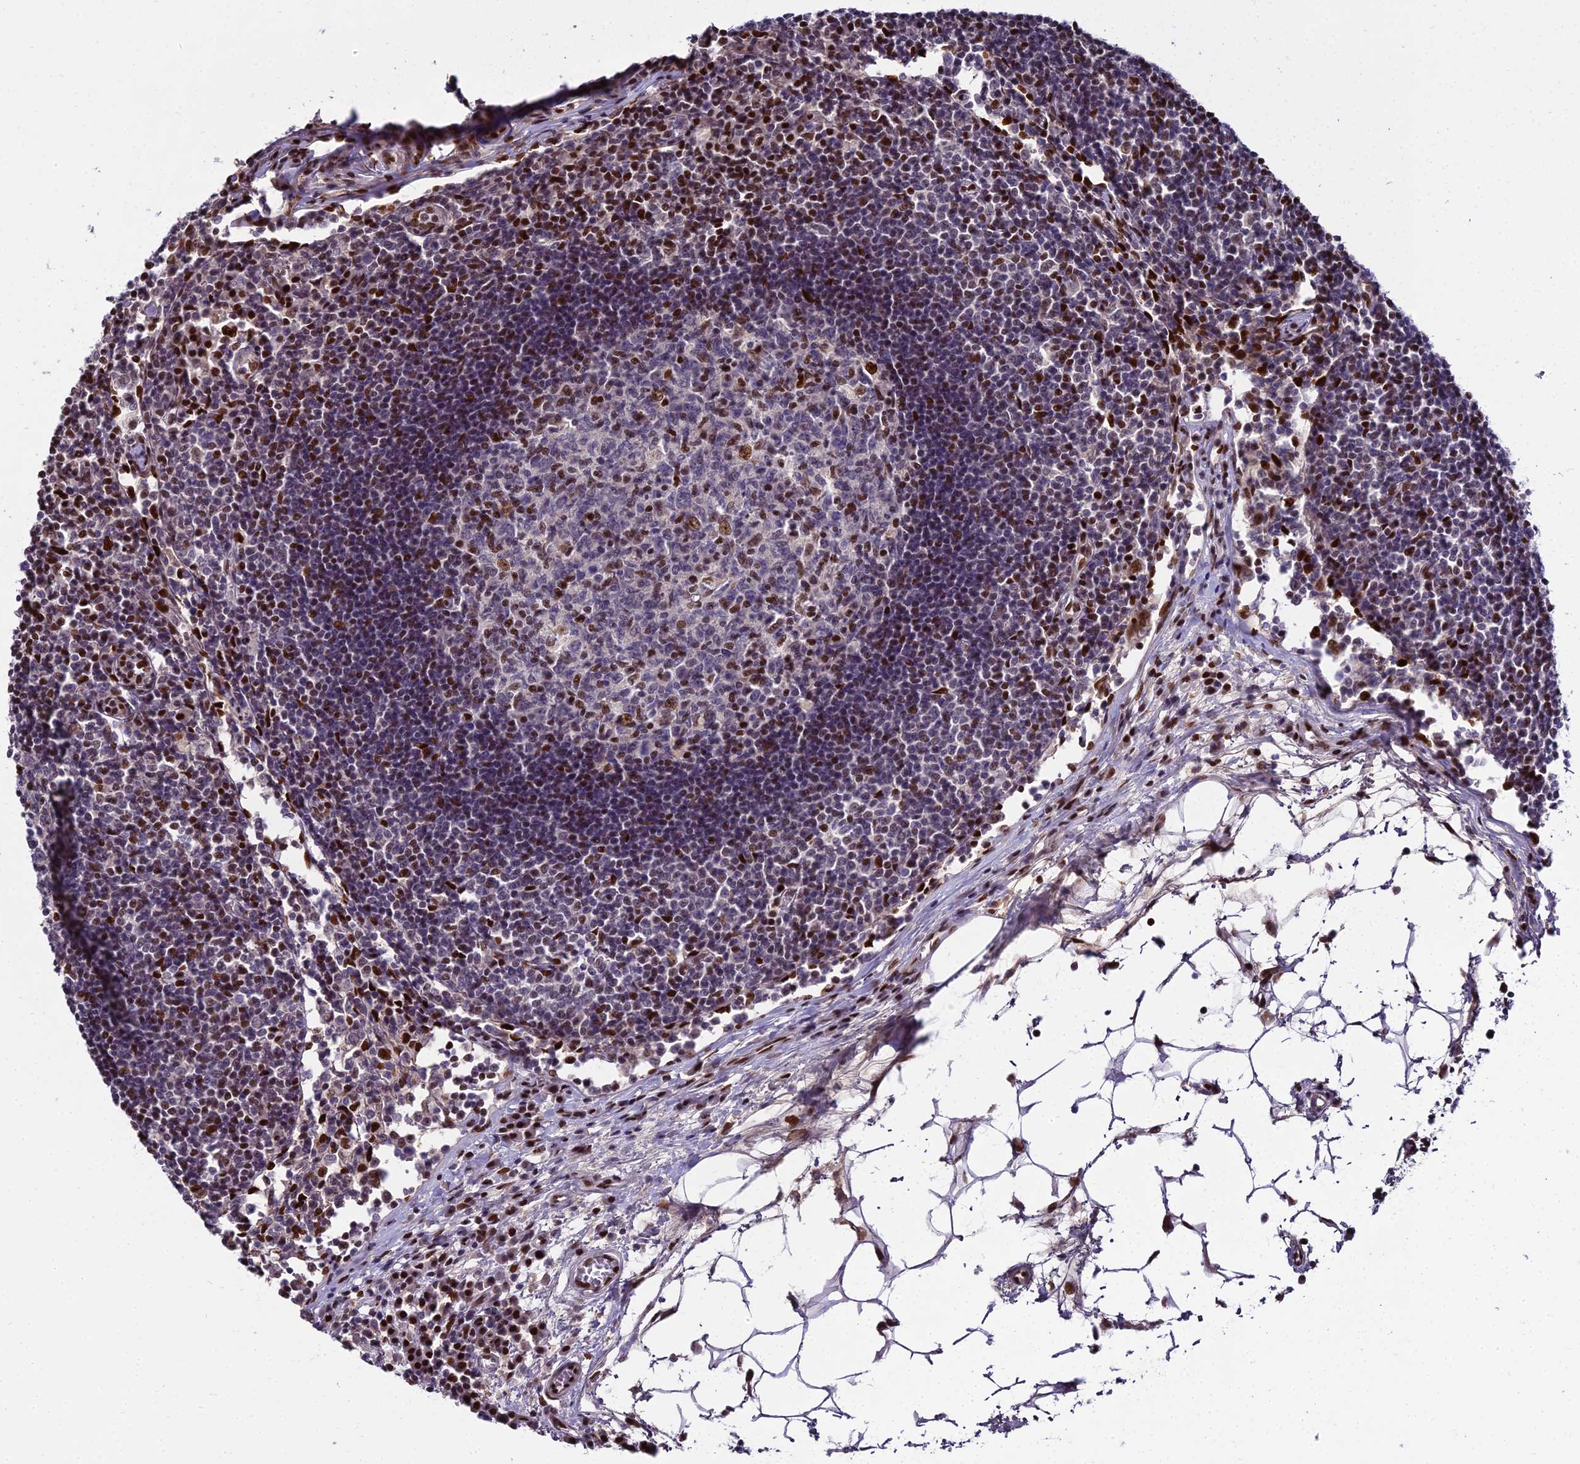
{"staining": {"intensity": "strong", "quantity": "<25%", "location": "nuclear"}, "tissue": "lymph node", "cell_type": "Germinal center cells", "image_type": "normal", "snomed": [{"axis": "morphology", "description": "Normal tissue, NOS"}, {"axis": "topography", "description": "Lymph node"}], "caption": "High-power microscopy captured an immunohistochemistry micrograph of normal lymph node, revealing strong nuclear expression in about <25% of germinal center cells.", "gene": "ZNF707", "patient": {"sex": "female", "age": 55}}